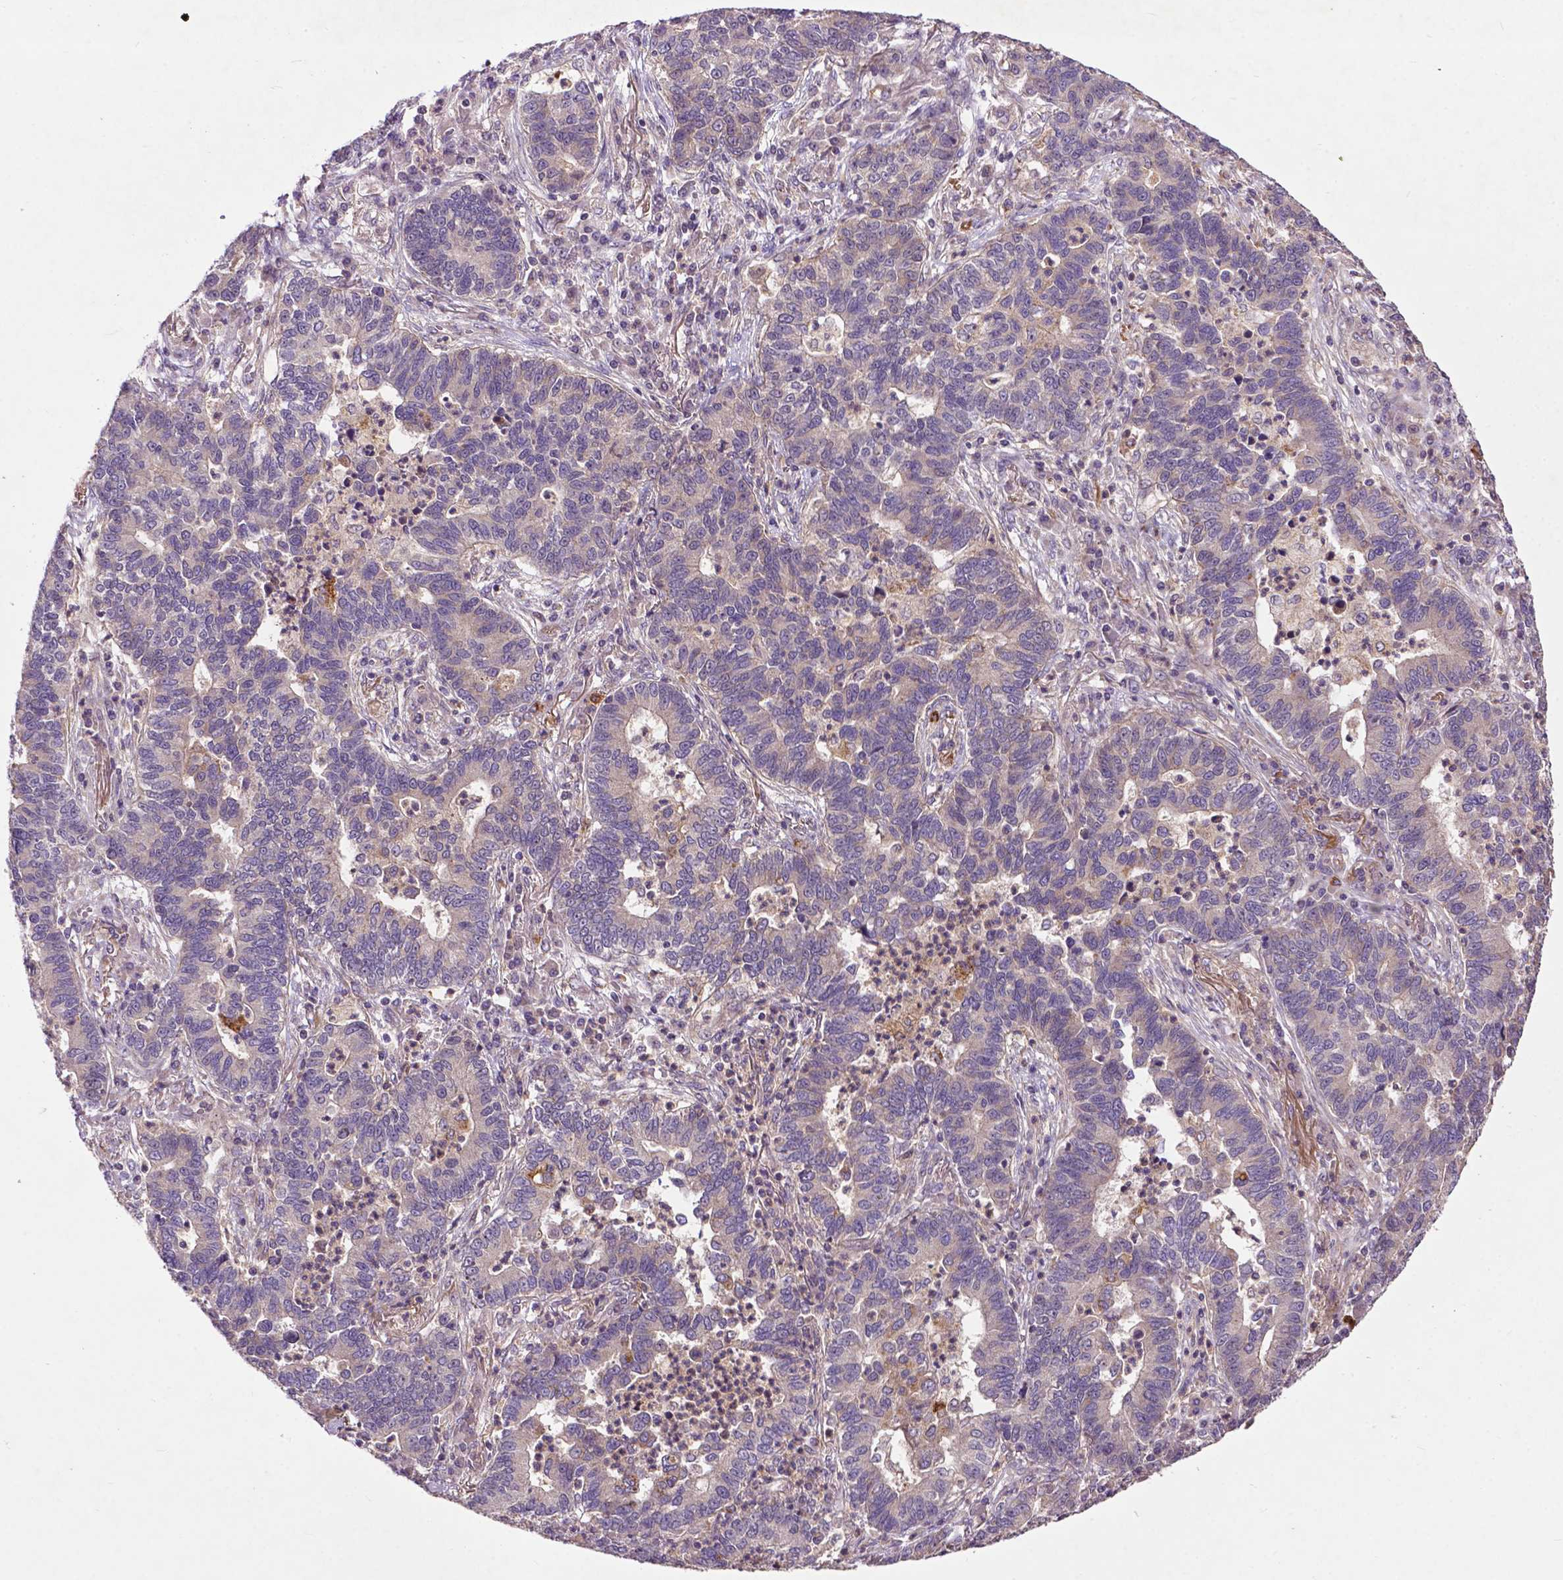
{"staining": {"intensity": "weak", "quantity": "<25%", "location": "cytoplasmic/membranous"}, "tissue": "lung cancer", "cell_type": "Tumor cells", "image_type": "cancer", "snomed": [{"axis": "morphology", "description": "Adenocarcinoma, NOS"}, {"axis": "topography", "description": "Lung"}], "caption": "A photomicrograph of human lung cancer (adenocarcinoma) is negative for staining in tumor cells. (DAB IHC visualized using brightfield microscopy, high magnification).", "gene": "PARP3", "patient": {"sex": "female", "age": 57}}